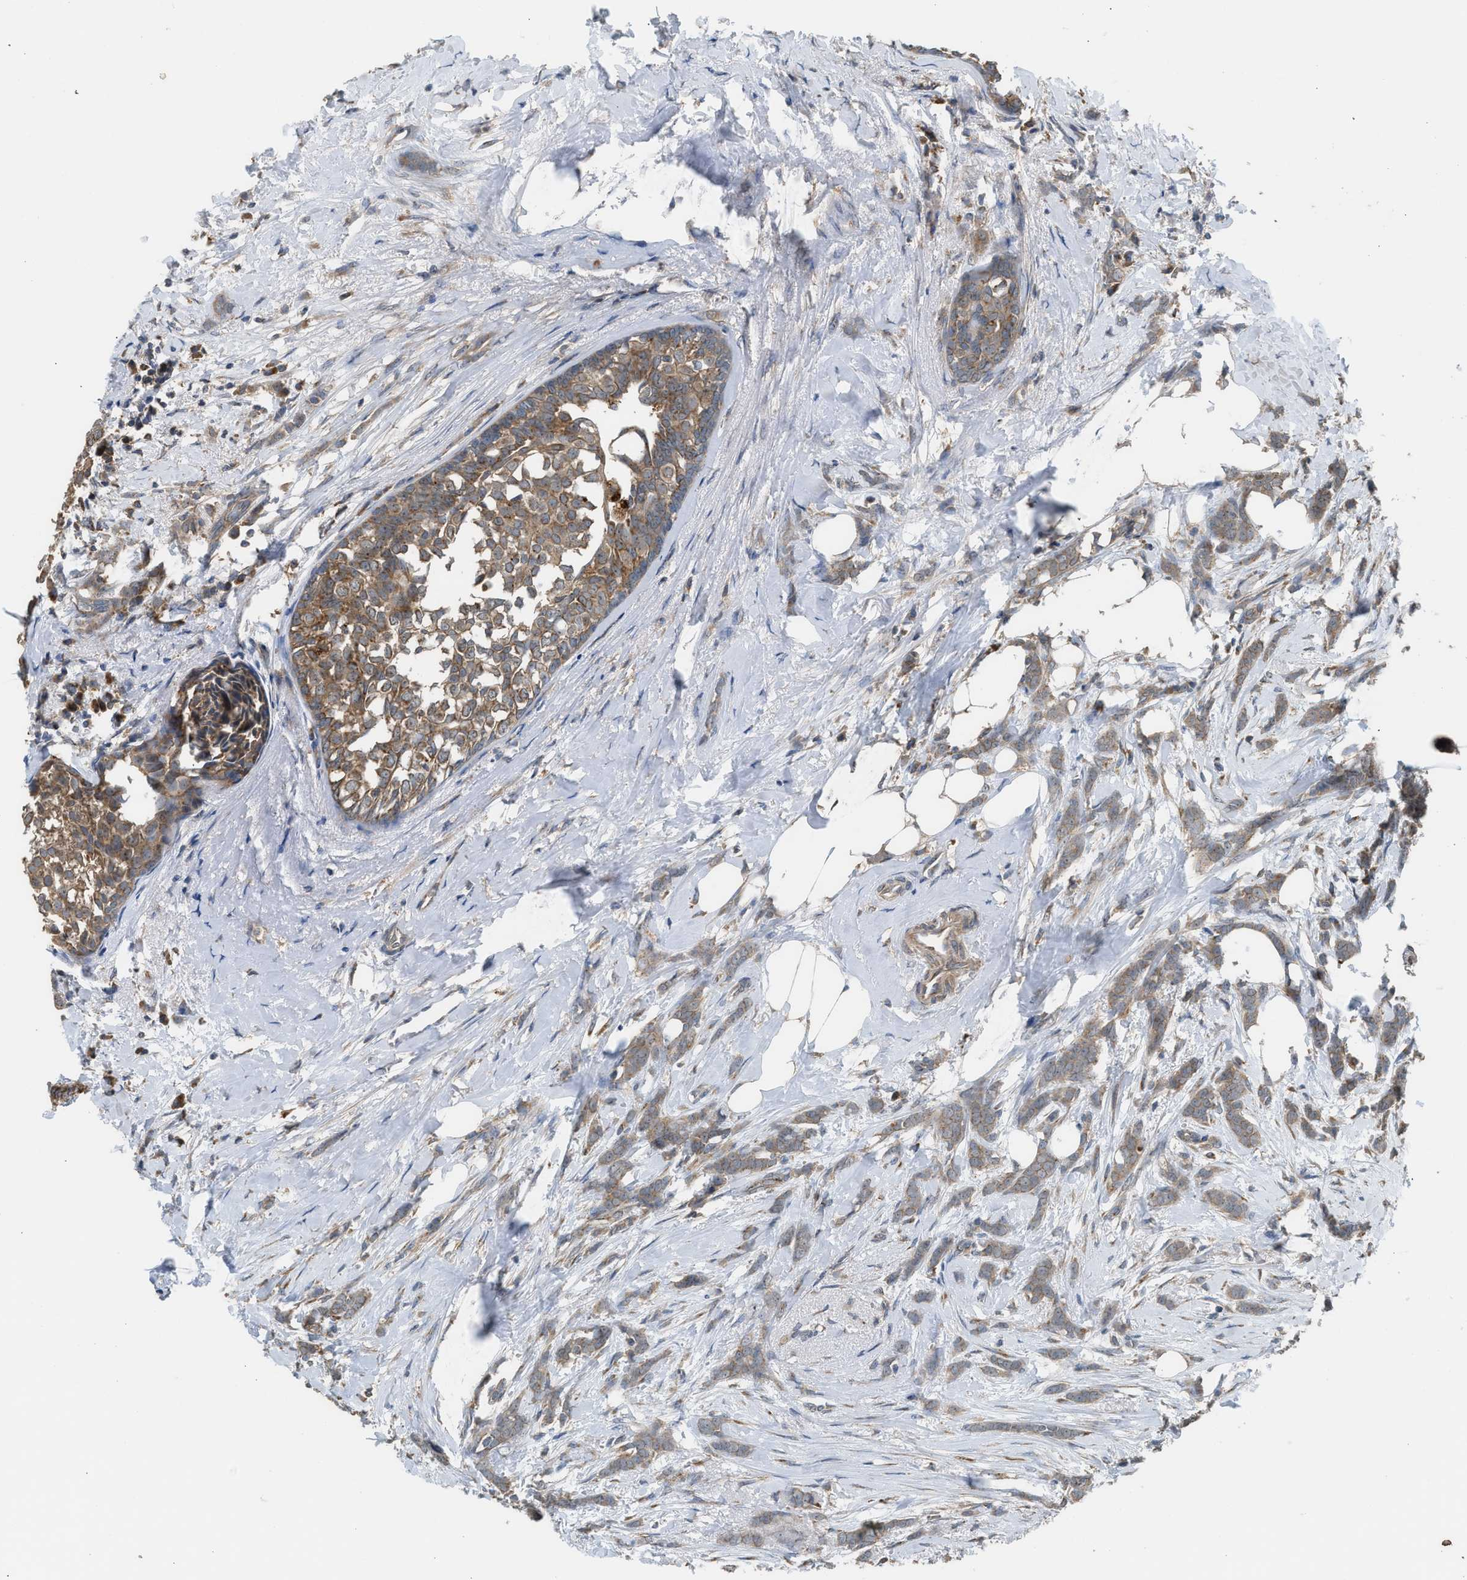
{"staining": {"intensity": "weak", "quantity": ">75%", "location": "cytoplasmic/membranous"}, "tissue": "breast cancer", "cell_type": "Tumor cells", "image_type": "cancer", "snomed": [{"axis": "morphology", "description": "Lobular carcinoma, in situ"}, {"axis": "morphology", "description": "Lobular carcinoma"}, {"axis": "topography", "description": "Breast"}], "caption": "Protein staining by immunohistochemistry demonstrates weak cytoplasmic/membranous positivity in about >75% of tumor cells in breast lobular carcinoma.", "gene": "STARD3", "patient": {"sex": "female", "age": 41}}